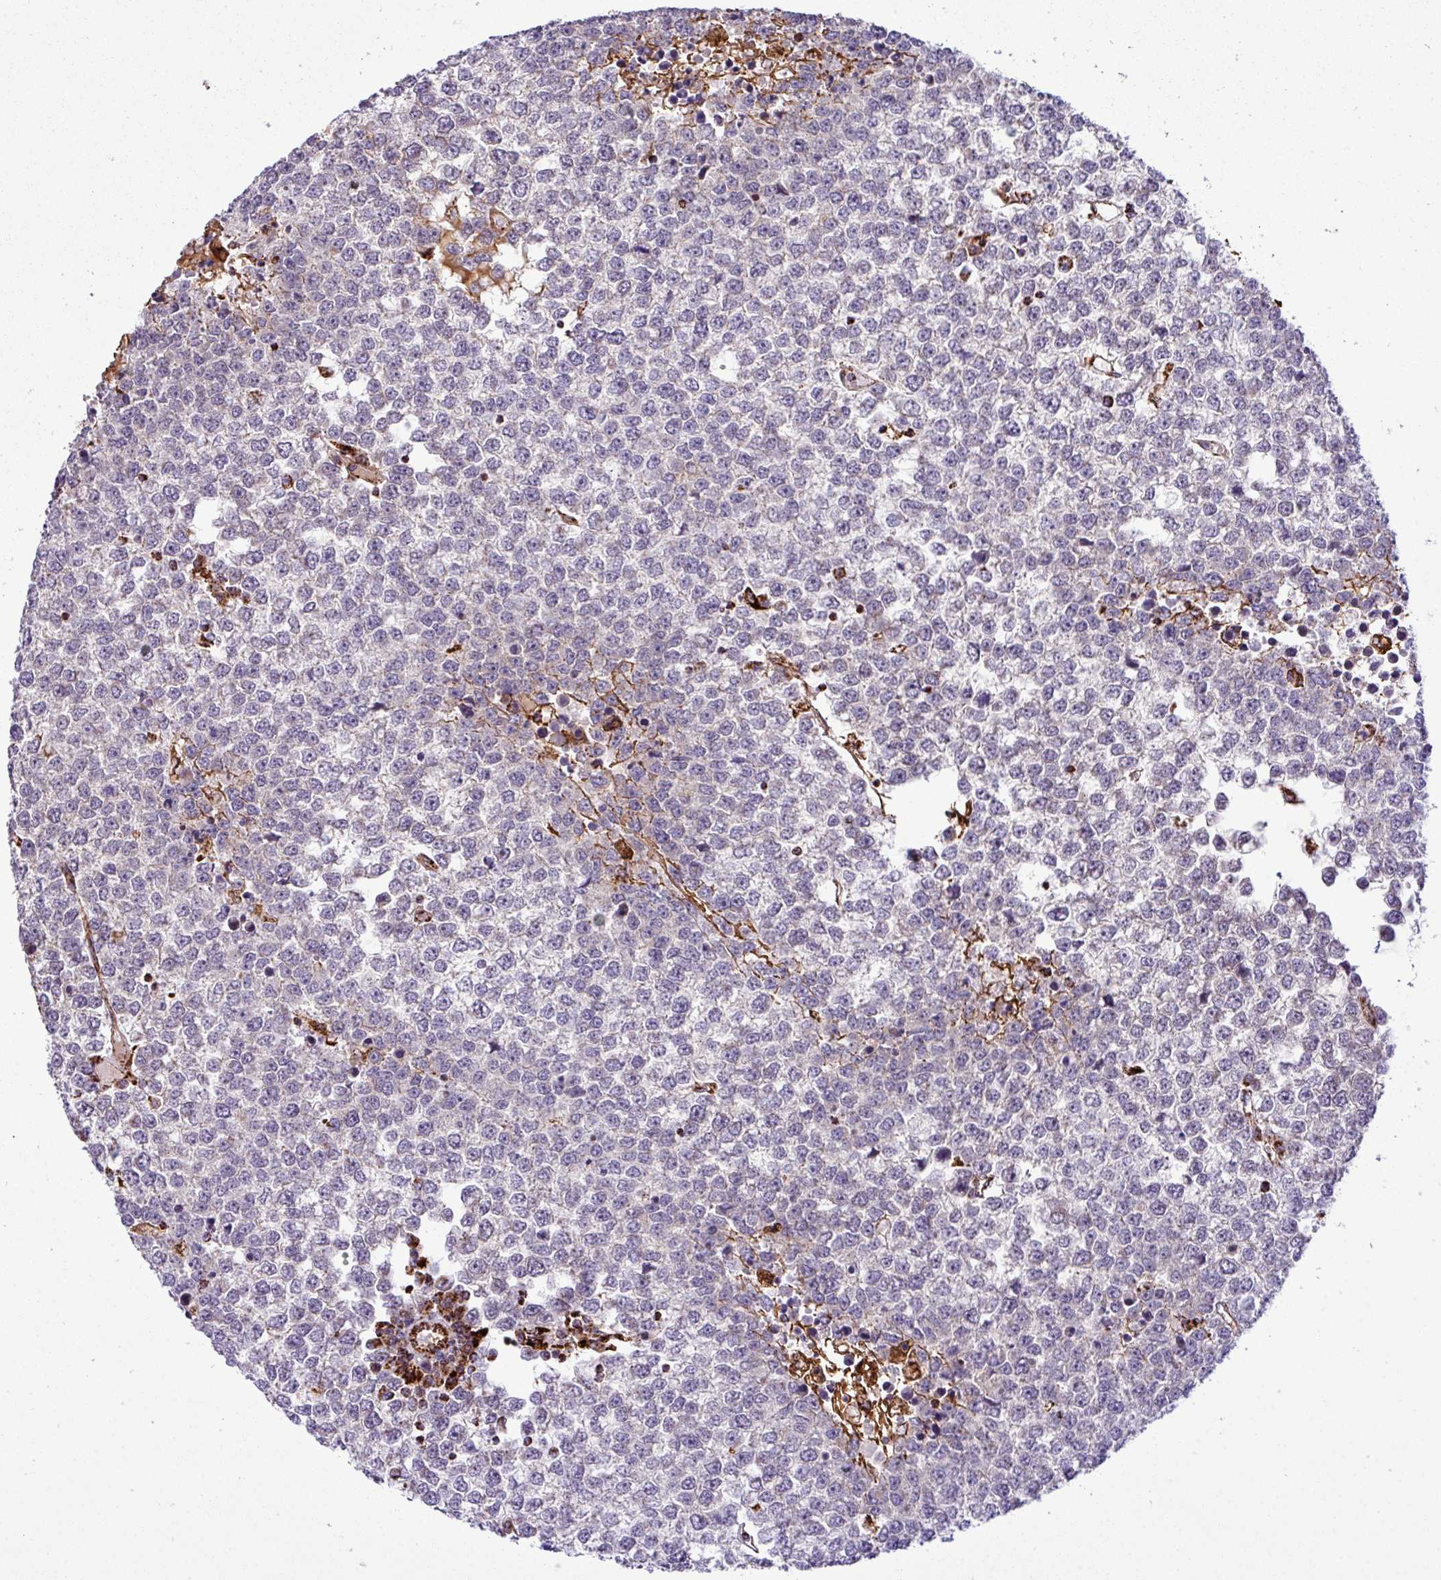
{"staining": {"intensity": "negative", "quantity": "none", "location": "none"}, "tissue": "testis cancer", "cell_type": "Tumor cells", "image_type": "cancer", "snomed": [{"axis": "morphology", "description": "Seminoma, NOS"}, {"axis": "topography", "description": "Testis"}], "caption": "Immunohistochemistry histopathology image of neoplastic tissue: human testis seminoma stained with DAB exhibits no significant protein positivity in tumor cells.", "gene": "ZNF569", "patient": {"sex": "male", "age": 65}}